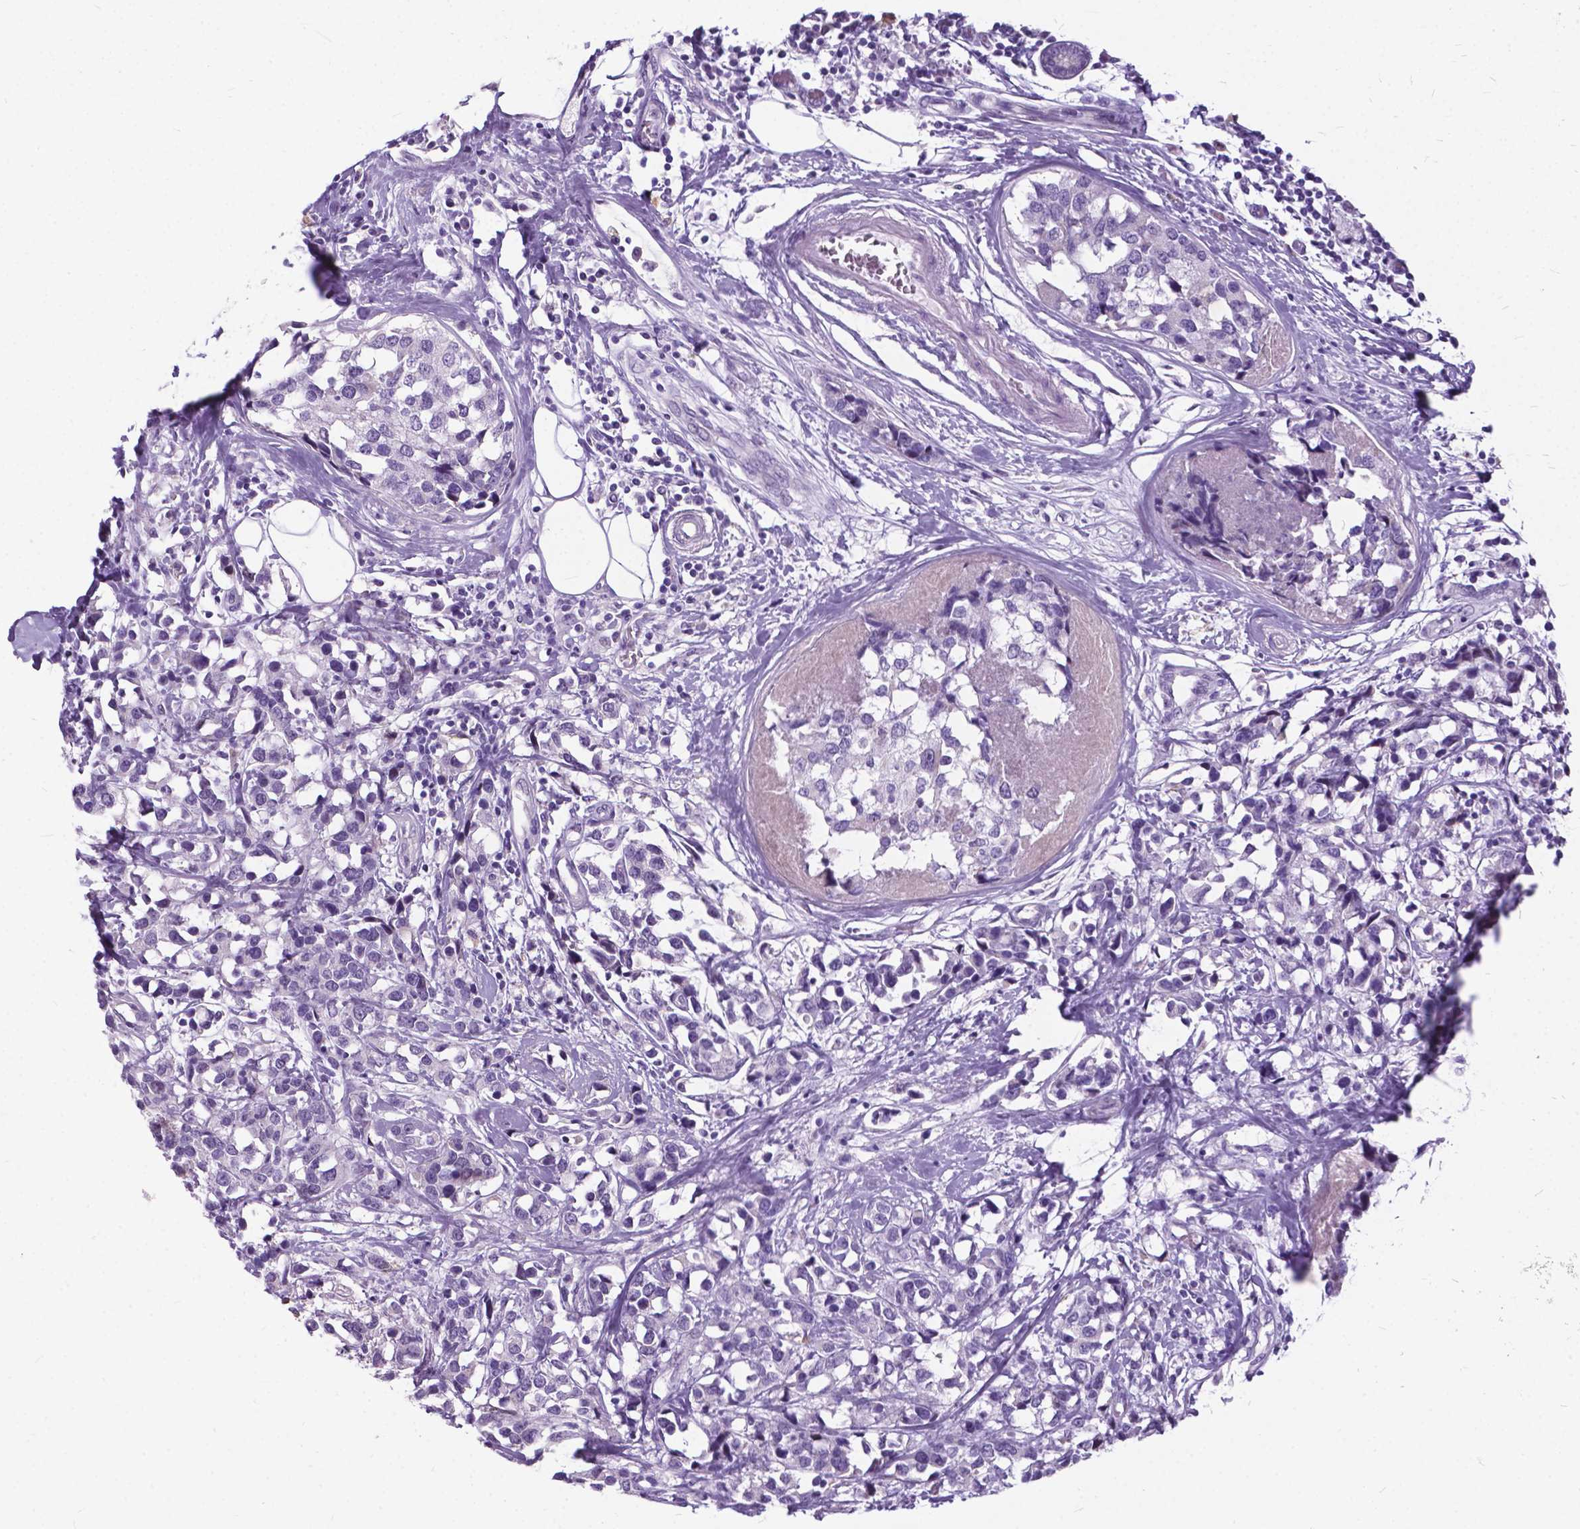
{"staining": {"intensity": "negative", "quantity": "none", "location": "none"}, "tissue": "breast cancer", "cell_type": "Tumor cells", "image_type": "cancer", "snomed": [{"axis": "morphology", "description": "Lobular carcinoma"}, {"axis": "topography", "description": "Breast"}], "caption": "DAB (3,3'-diaminobenzidine) immunohistochemical staining of human breast cancer shows no significant staining in tumor cells.", "gene": "BSND", "patient": {"sex": "female", "age": 59}}